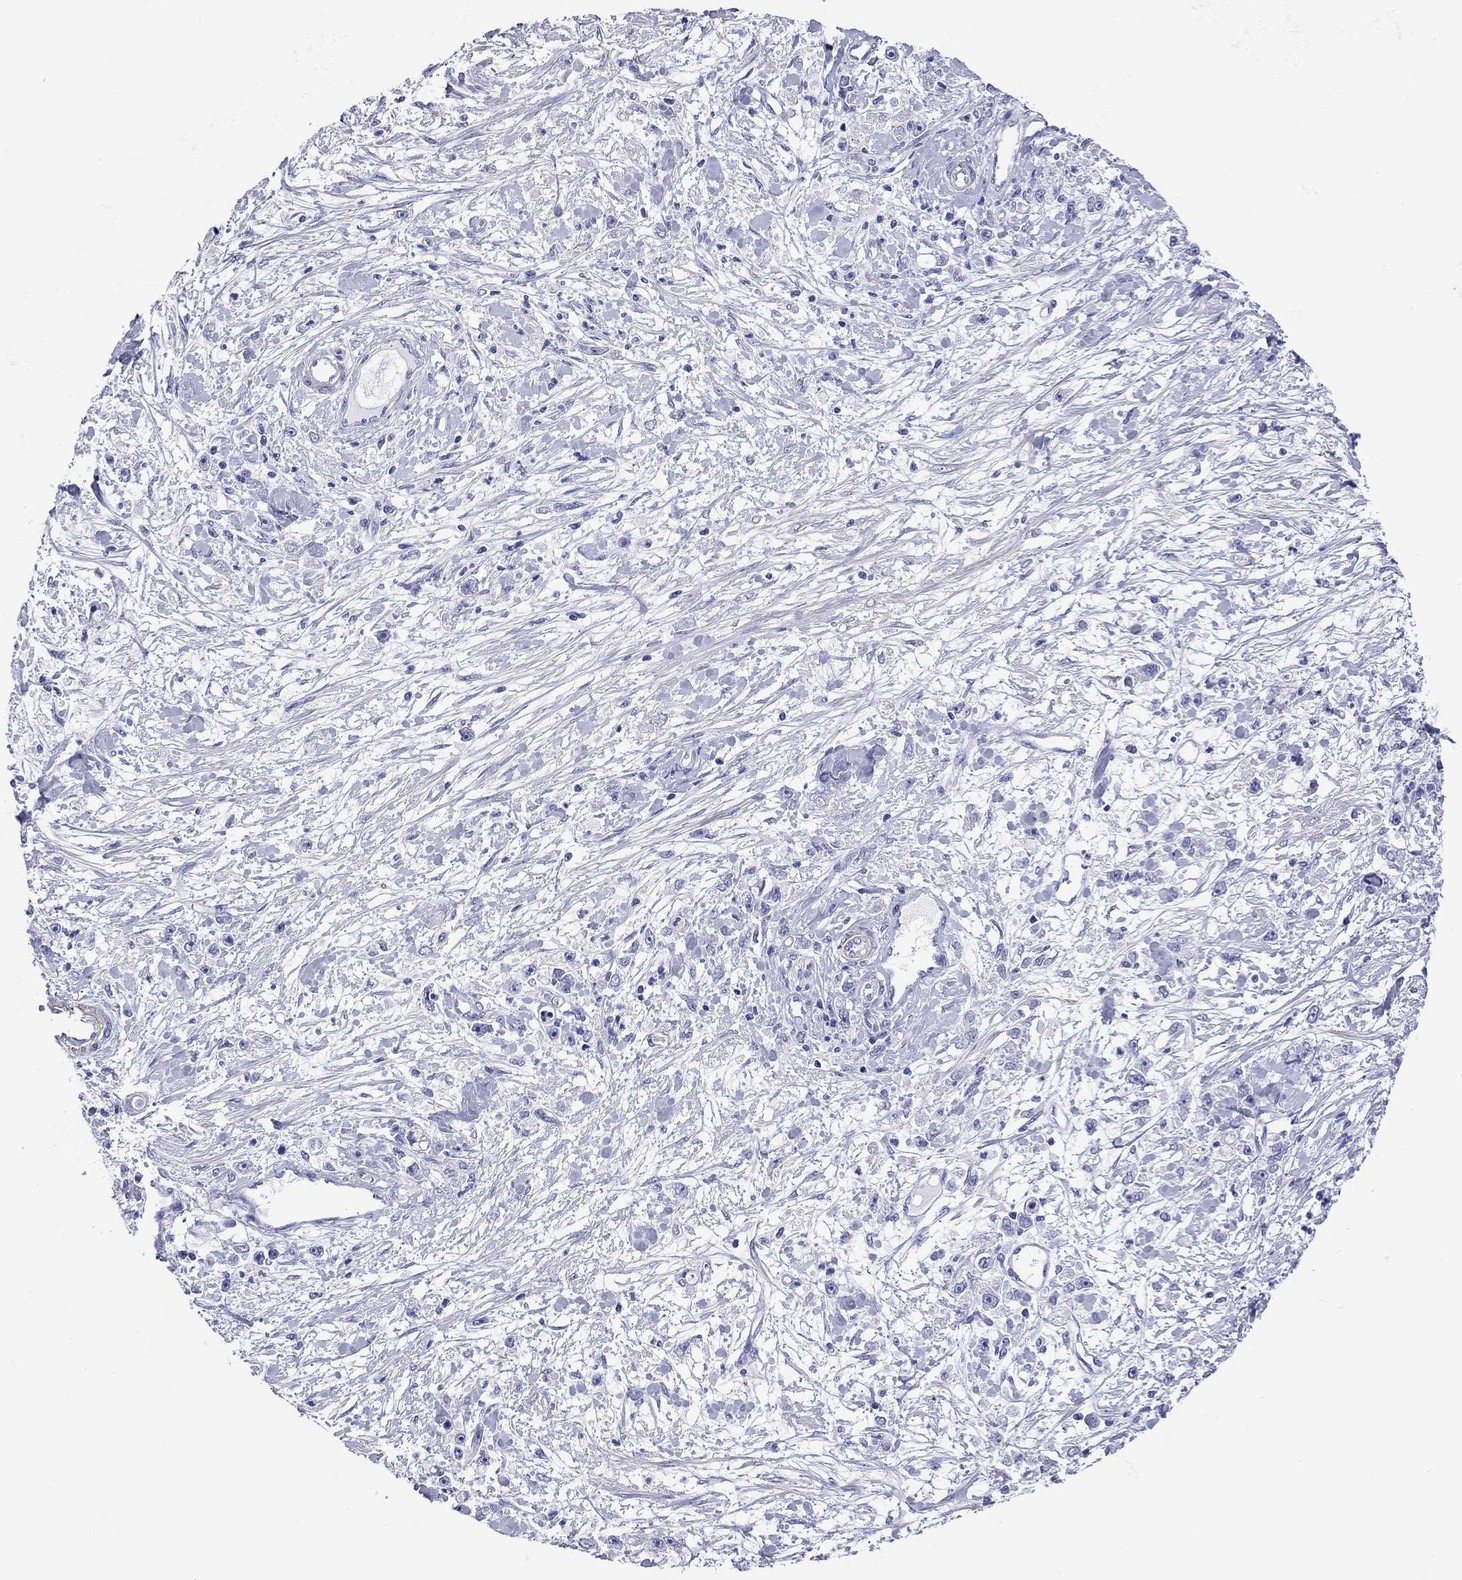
{"staining": {"intensity": "negative", "quantity": "none", "location": "none"}, "tissue": "stomach cancer", "cell_type": "Tumor cells", "image_type": "cancer", "snomed": [{"axis": "morphology", "description": "Adenocarcinoma, NOS"}, {"axis": "topography", "description": "Stomach"}], "caption": "Immunohistochemistry (IHC) photomicrograph of human adenocarcinoma (stomach) stained for a protein (brown), which exhibits no staining in tumor cells. Brightfield microscopy of immunohistochemistry stained with DAB (brown) and hematoxylin (blue), captured at high magnification.", "gene": "KIAA2012", "patient": {"sex": "female", "age": 59}}